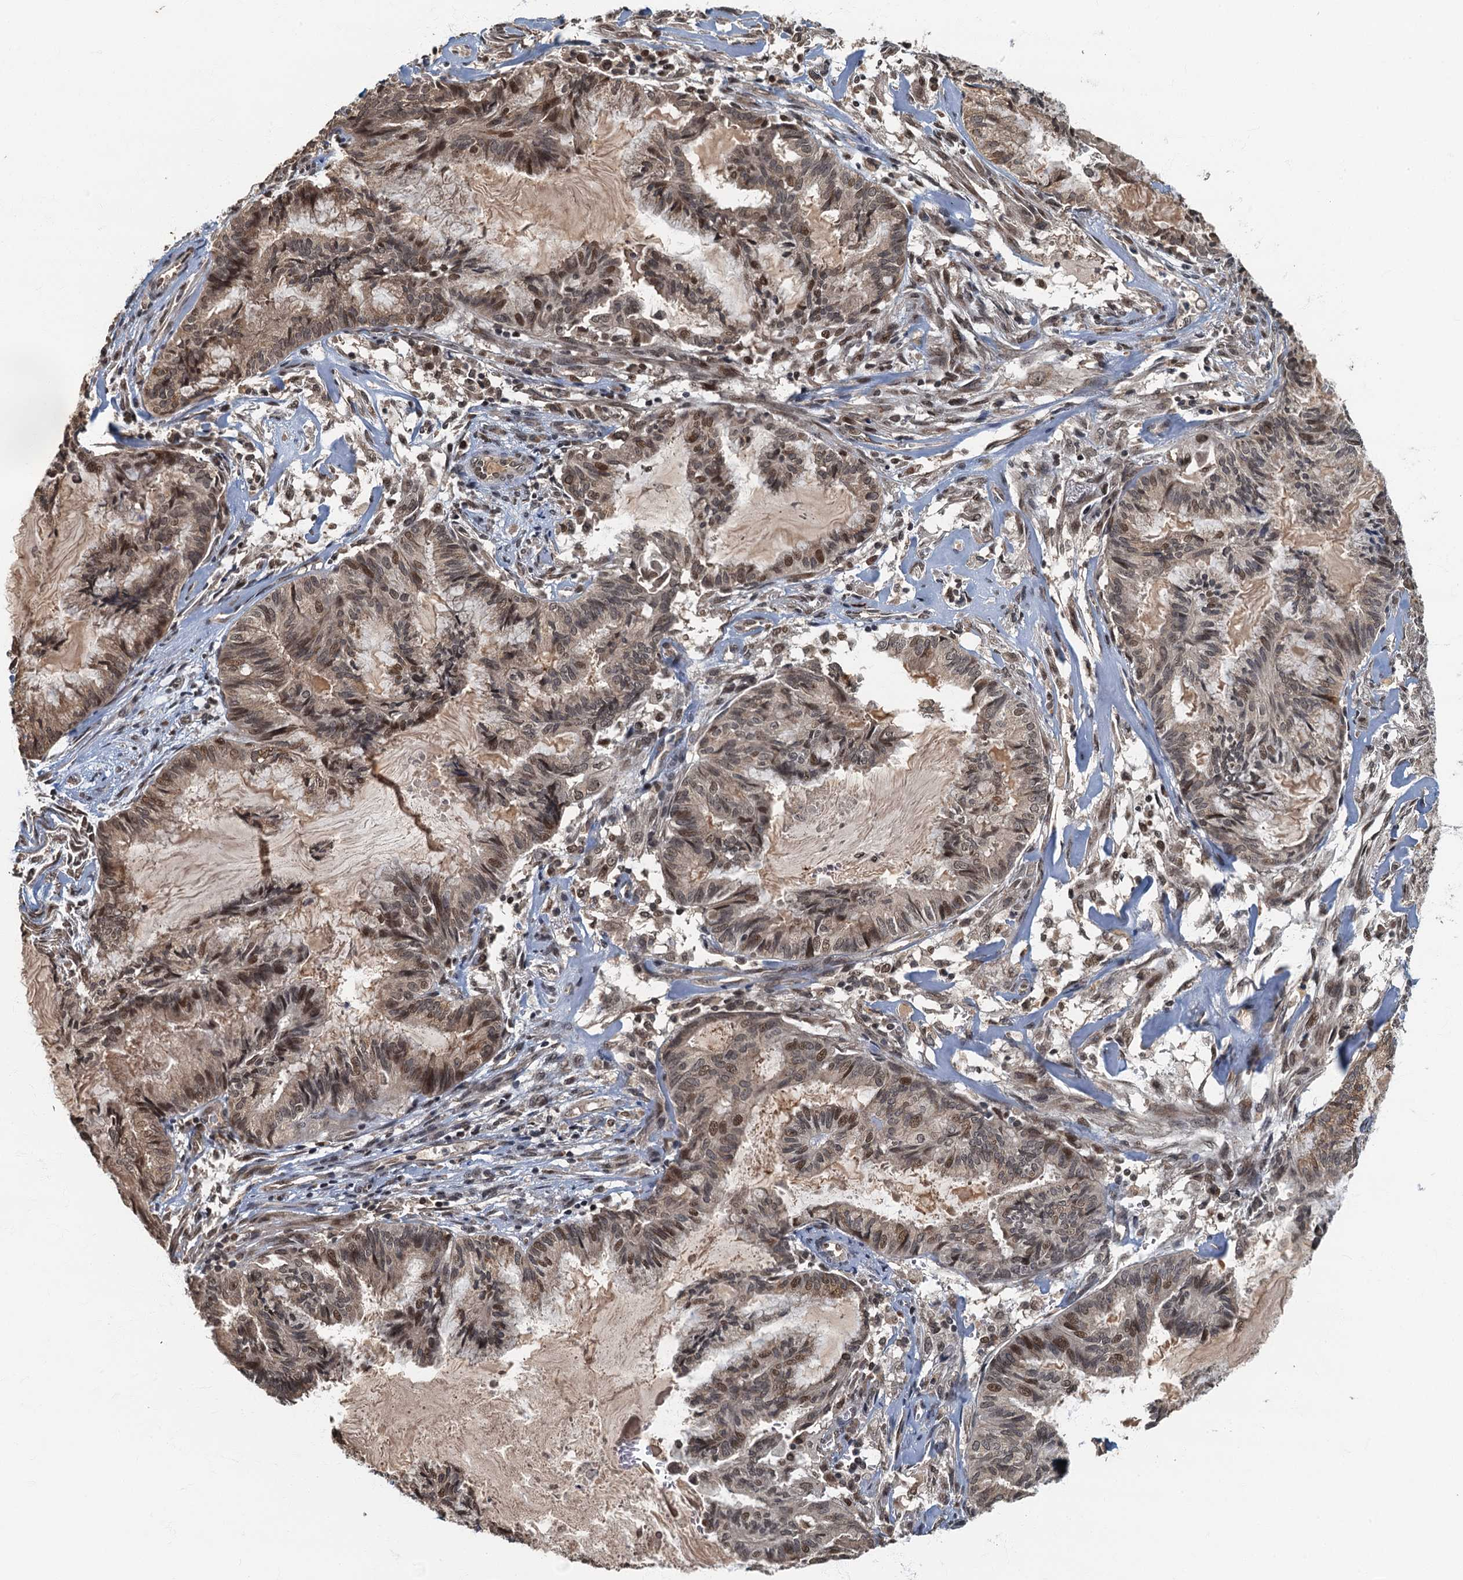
{"staining": {"intensity": "moderate", "quantity": "25%-75%", "location": "nuclear"}, "tissue": "endometrial cancer", "cell_type": "Tumor cells", "image_type": "cancer", "snomed": [{"axis": "morphology", "description": "Adenocarcinoma, NOS"}, {"axis": "topography", "description": "Endometrium"}], "caption": "High-magnification brightfield microscopy of endometrial cancer stained with DAB (3,3'-diaminobenzidine) (brown) and counterstained with hematoxylin (blue). tumor cells exhibit moderate nuclear expression is appreciated in about25%-75% of cells.", "gene": "CKAP2L", "patient": {"sex": "female", "age": 86}}